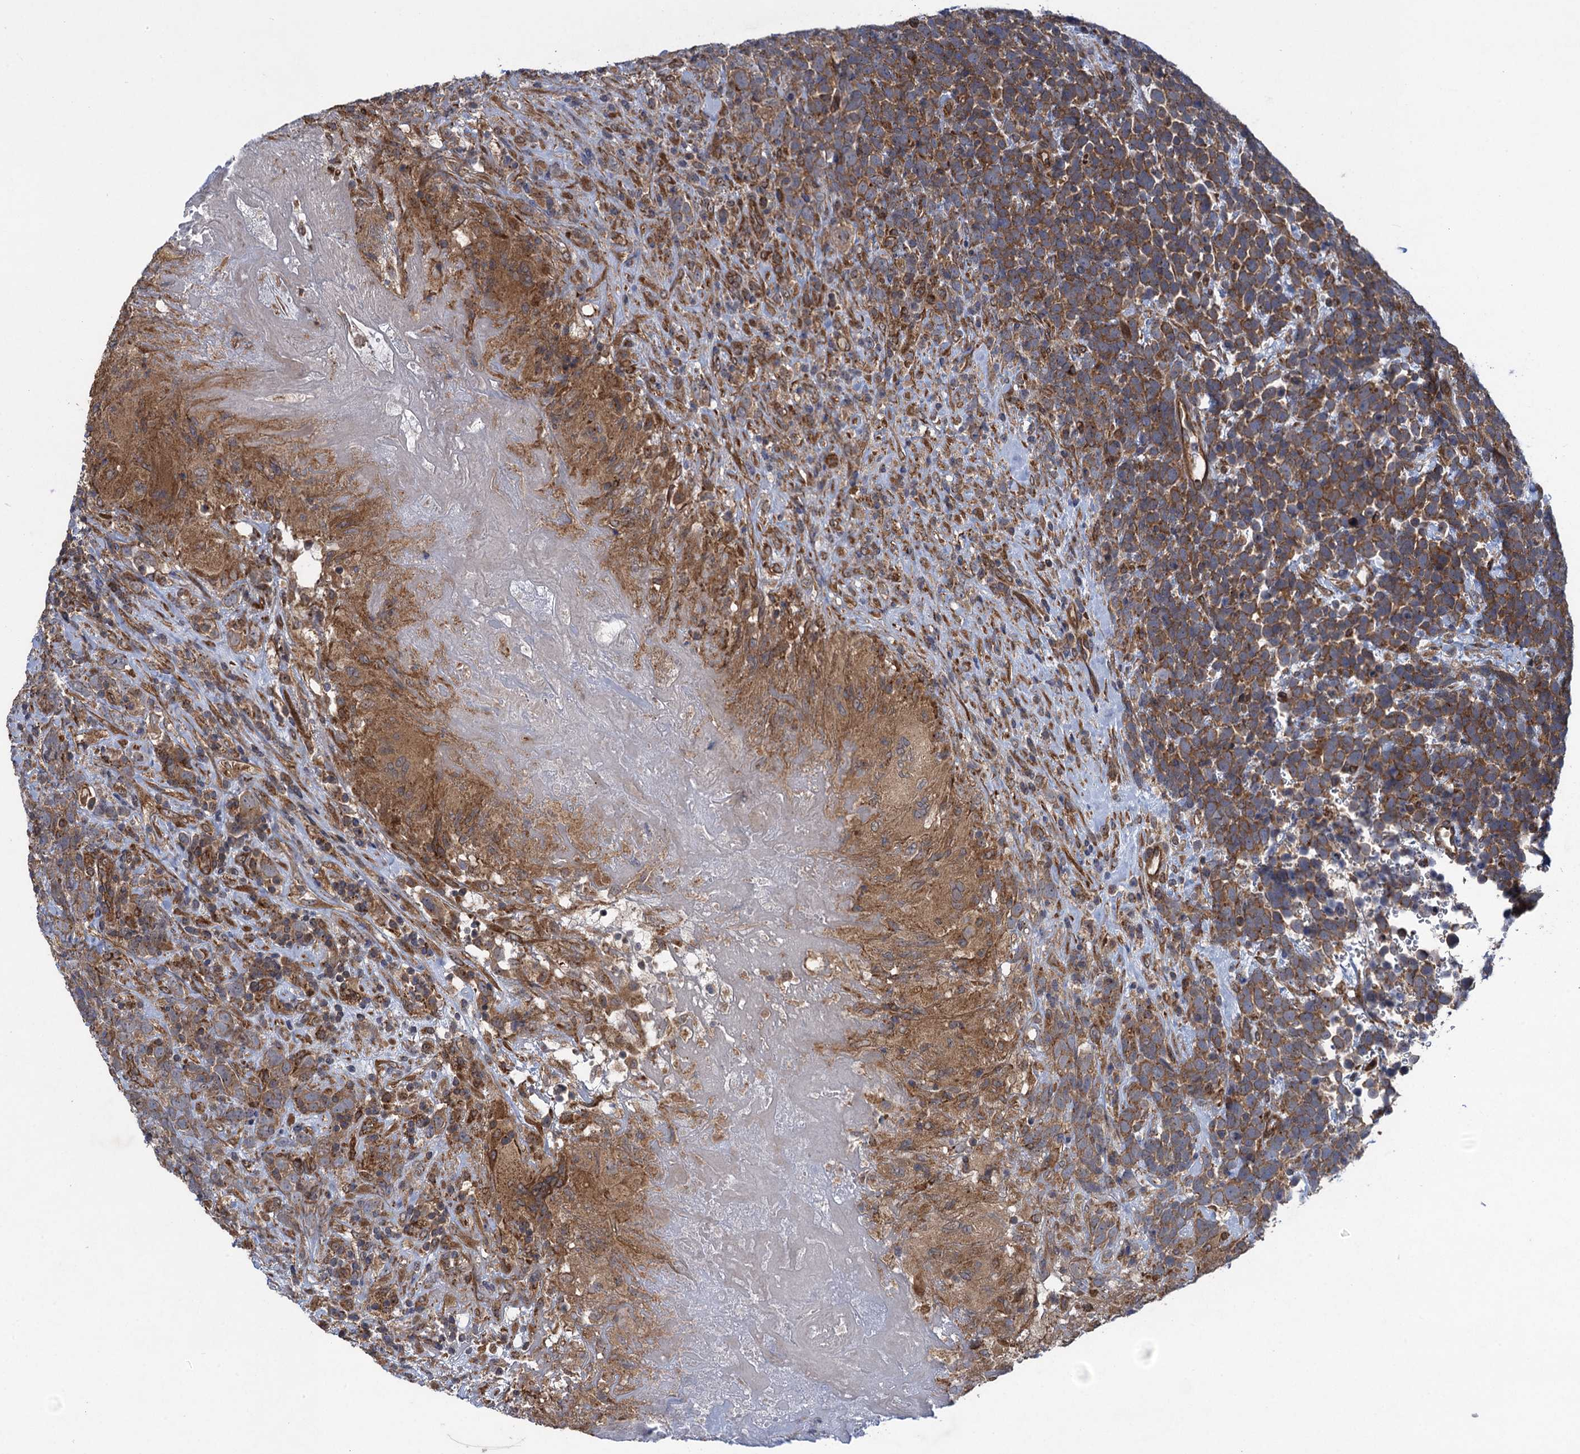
{"staining": {"intensity": "moderate", "quantity": ">75%", "location": "cytoplasmic/membranous"}, "tissue": "urothelial cancer", "cell_type": "Tumor cells", "image_type": "cancer", "snomed": [{"axis": "morphology", "description": "Urothelial carcinoma, High grade"}, {"axis": "topography", "description": "Urinary bladder"}], "caption": "Immunohistochemical staining of urothelial cancer exhibits medium levels of moderate cytoplasmic/membranous protein positivity in approximately >75% of tumor cells.", "gene": "HAUS1", "patient": {"sex": "female", "age": 82}}